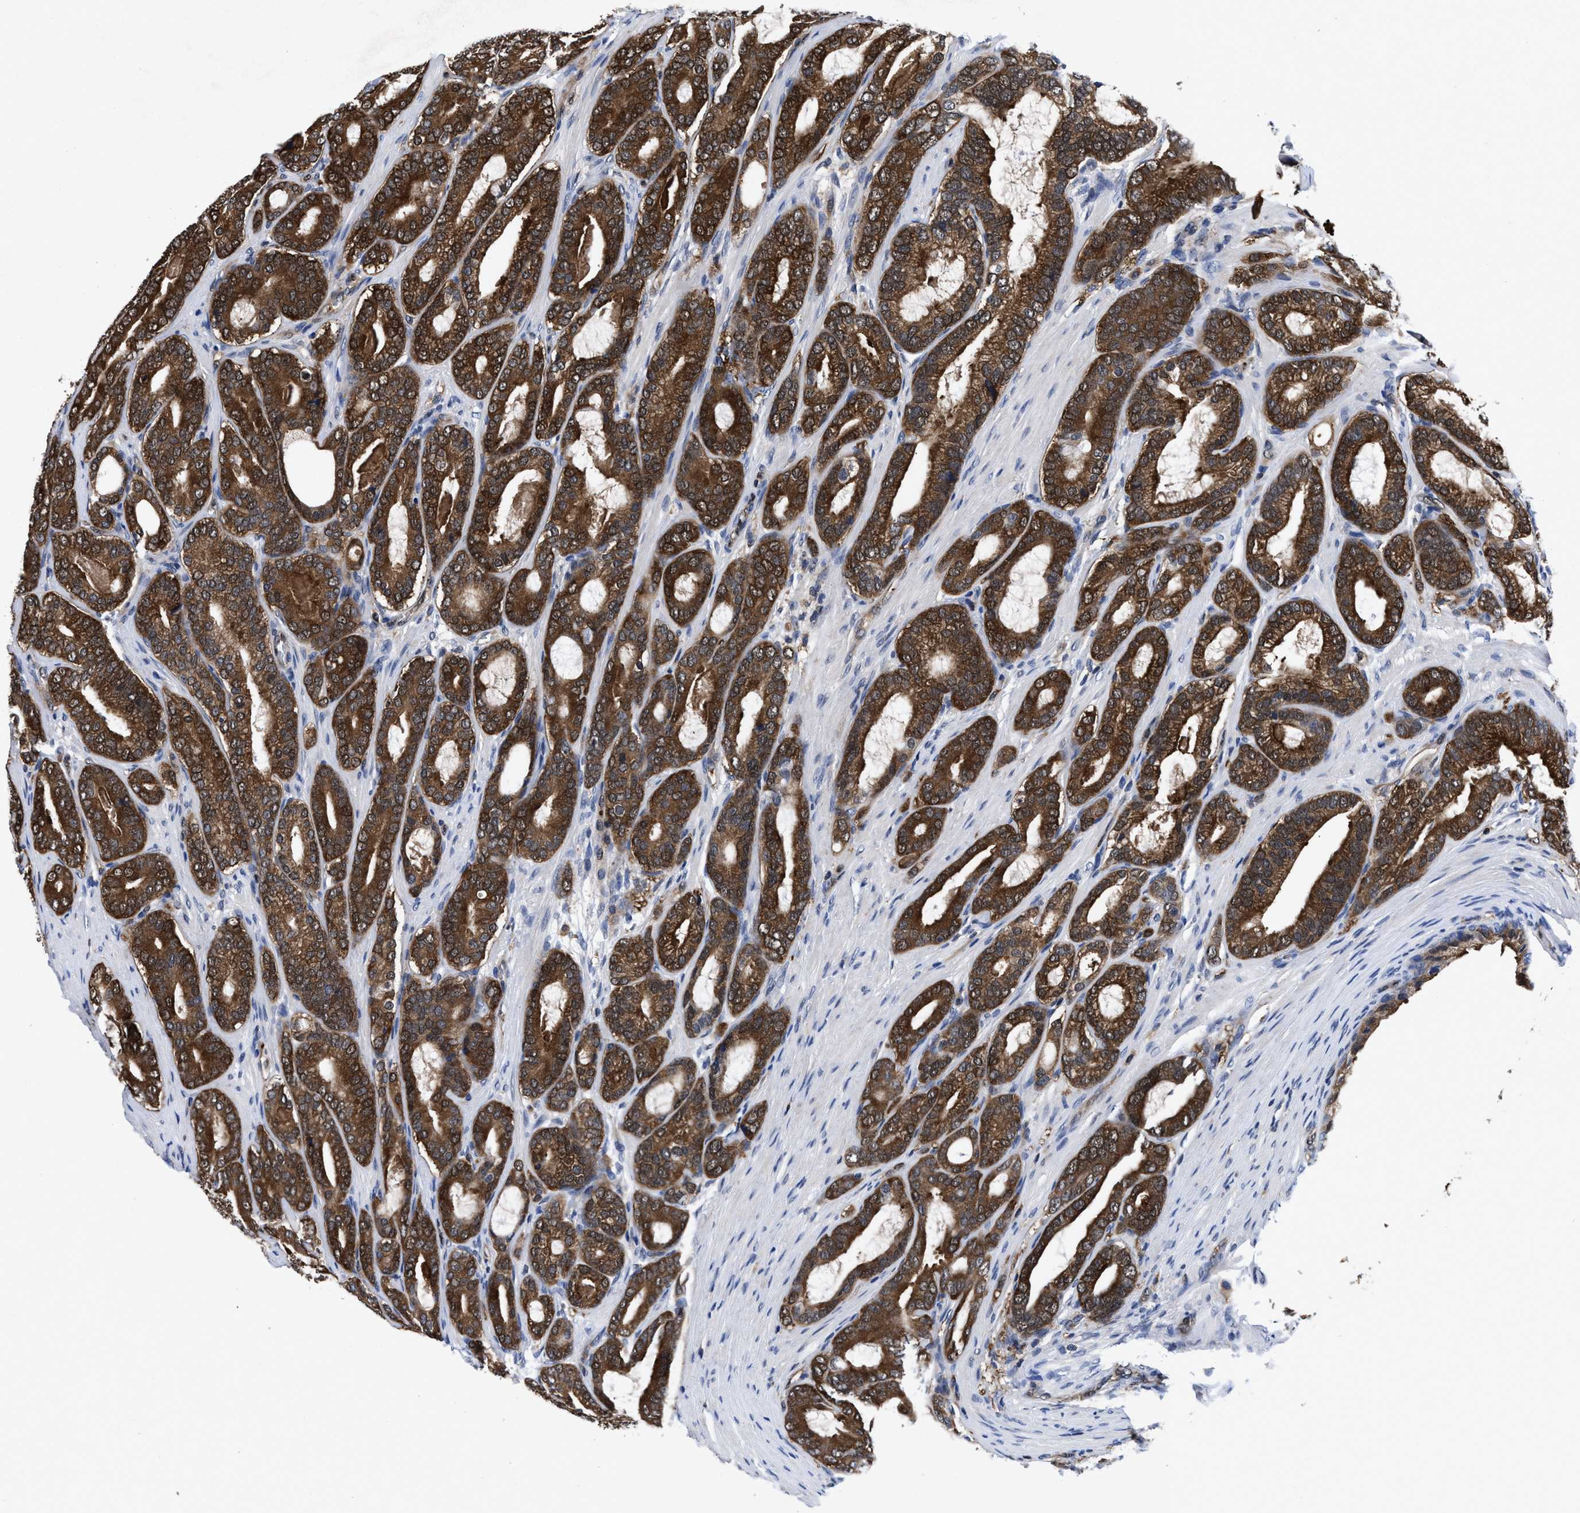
{"staining": {"intensity": "strong", "quantity": ">75%", "location": "cytoplasmic/membranous"}, "tissue": "prostate cancer", "cell_type": "Tumor cells", "image_type": "cancer", "snomed": [{"axis": "morphology", "description": "Adenocarcinoma, High grade"}, {"axis": "topography", "description": "Prostate"}], "caption": "Immunohistochemical staining of human prostate cancer exhibits strong cytoplasmic/membranous protein positivity in approximately >75% of tumor cells.", "gene": "ACLY", "patient": {"sex": "male", "age": 60}}